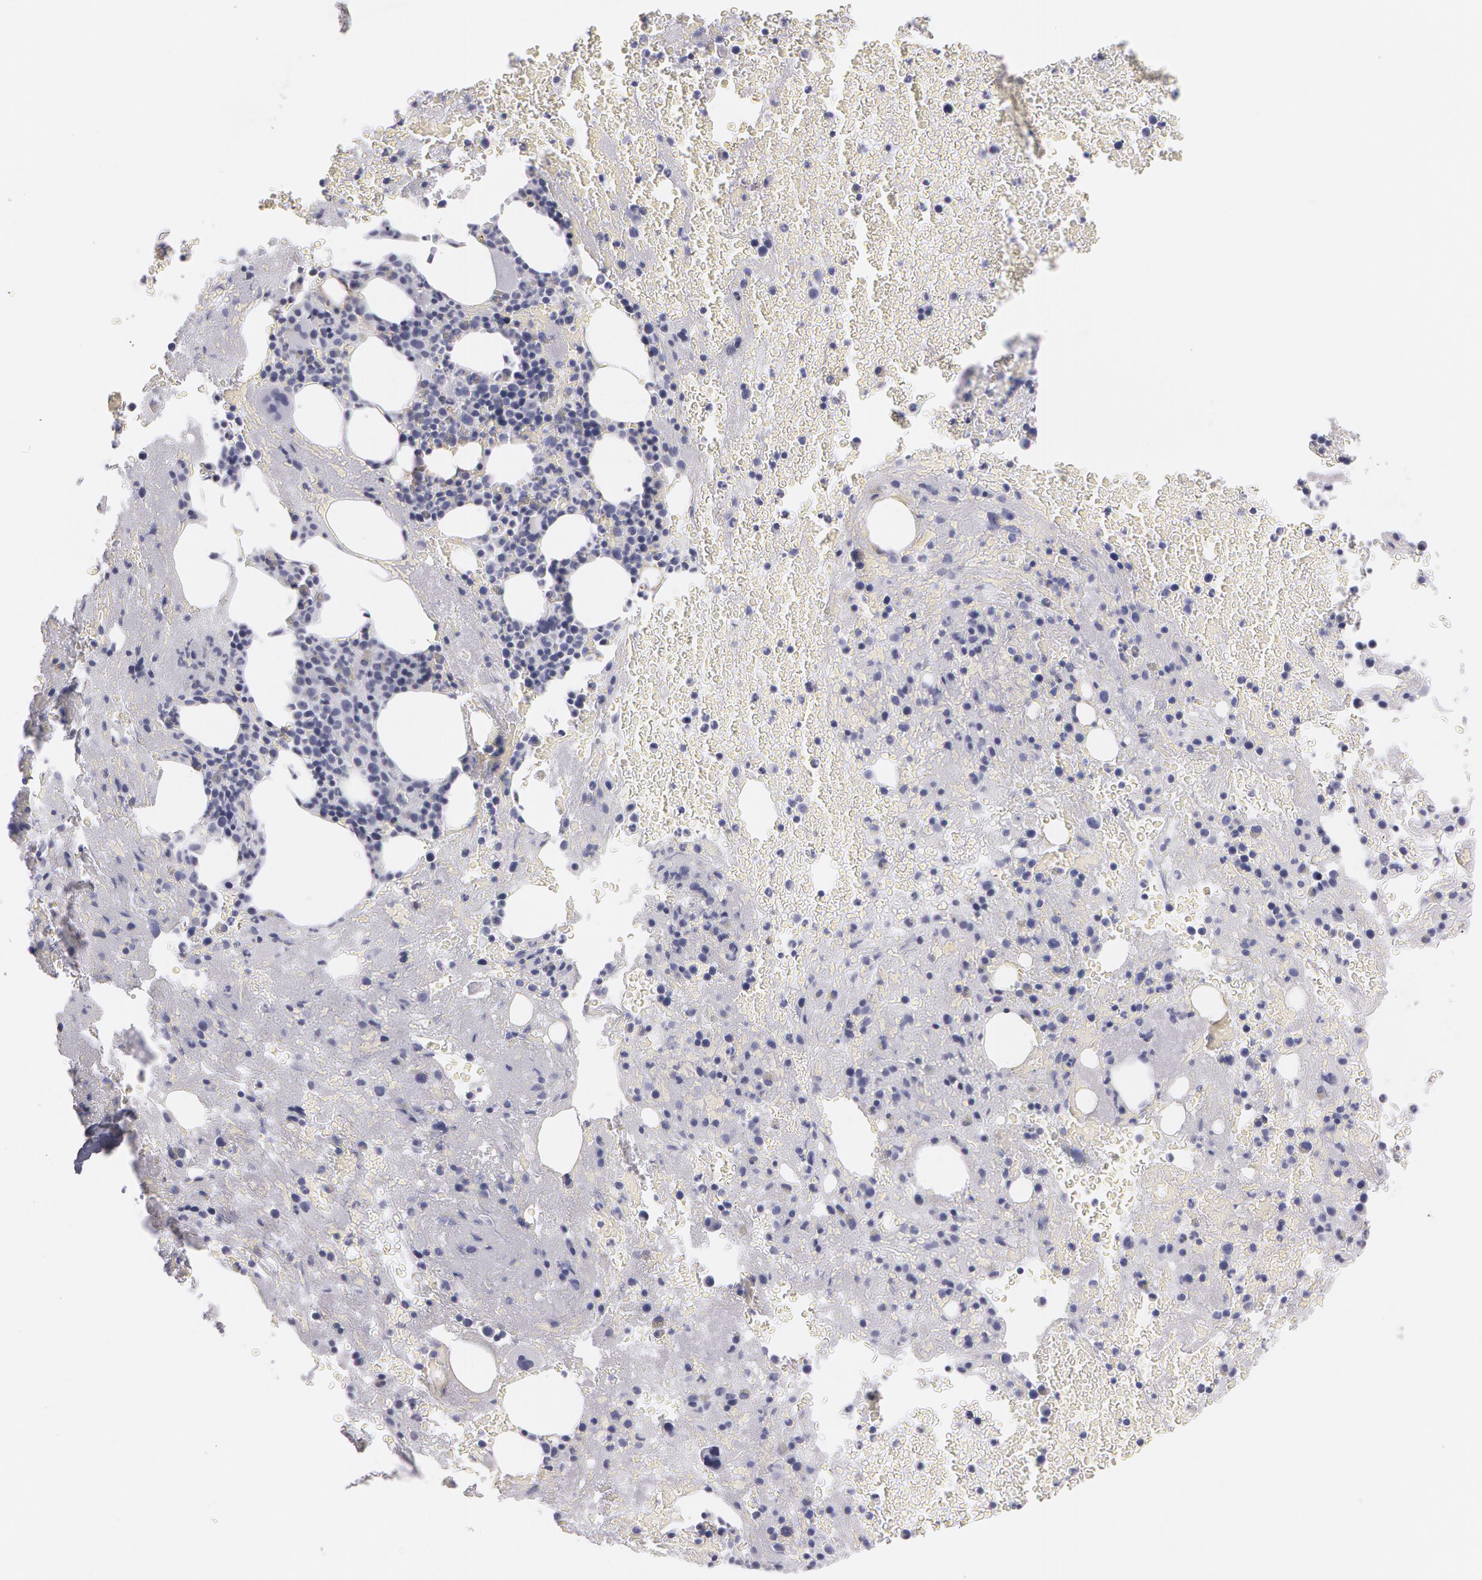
{"staining": {"intensity": "negative", "quantity": "none", "location": "none"}, "tissue": "bone marrow", "cell_type": "Hematopoietic cells", "image_type": "normal", "snomed": [{"axis": "morphology", "description": "Normal tissue, NOS"}, {"axis": "topography", "description": "Bone marrow"}], "caption": "Immunohistochemical staining of normal human bone marrow displays no significant staining in hematopoietic cells. (Brightfield microscopy of DAB IHC at high magnification).", "gene": "SNCG", "patient": {"sex": "male", "age": 75}}